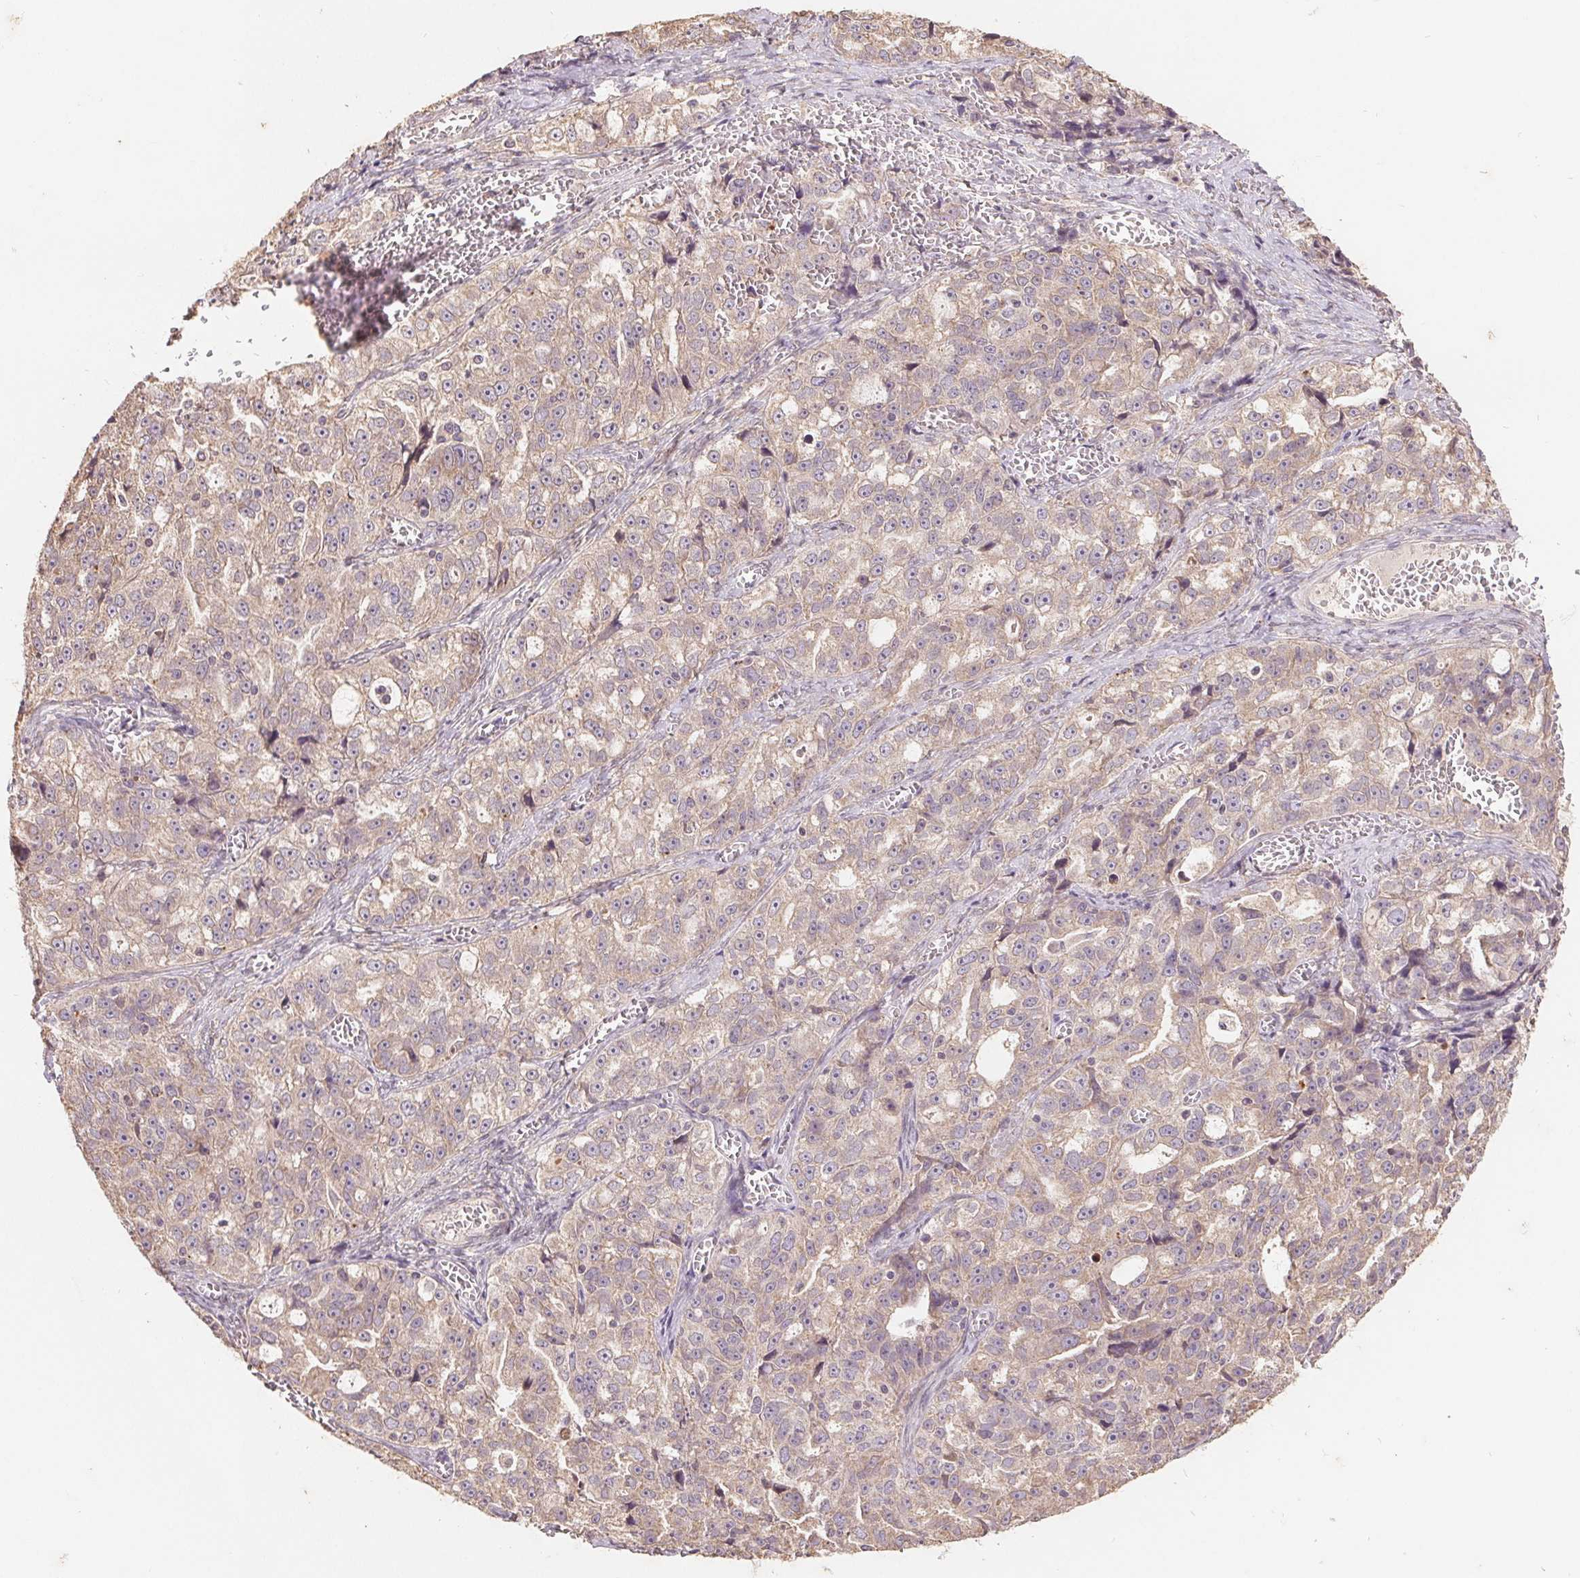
{"staining": {"intensity": "weak", "quantity": "25%-75%", "location": "cytoplasmic/membranous"}, "tissue": "ovarian cancer", "cell_type": "Tumor cells", "image_type": "cancer", "snomed": [{"axis": "morphology", "description": "Cystadenocarcinoma, serous, NOS"}, {"axis": "topography", "description": "Ovary"}], "caption": "Human ovarian cancer (serous cystadenocarcinoma) stained with a protein marker displays weak staining in tumor cells.", "gene": "CDIPT", "patient": {"sex": "female", "age": 51}}